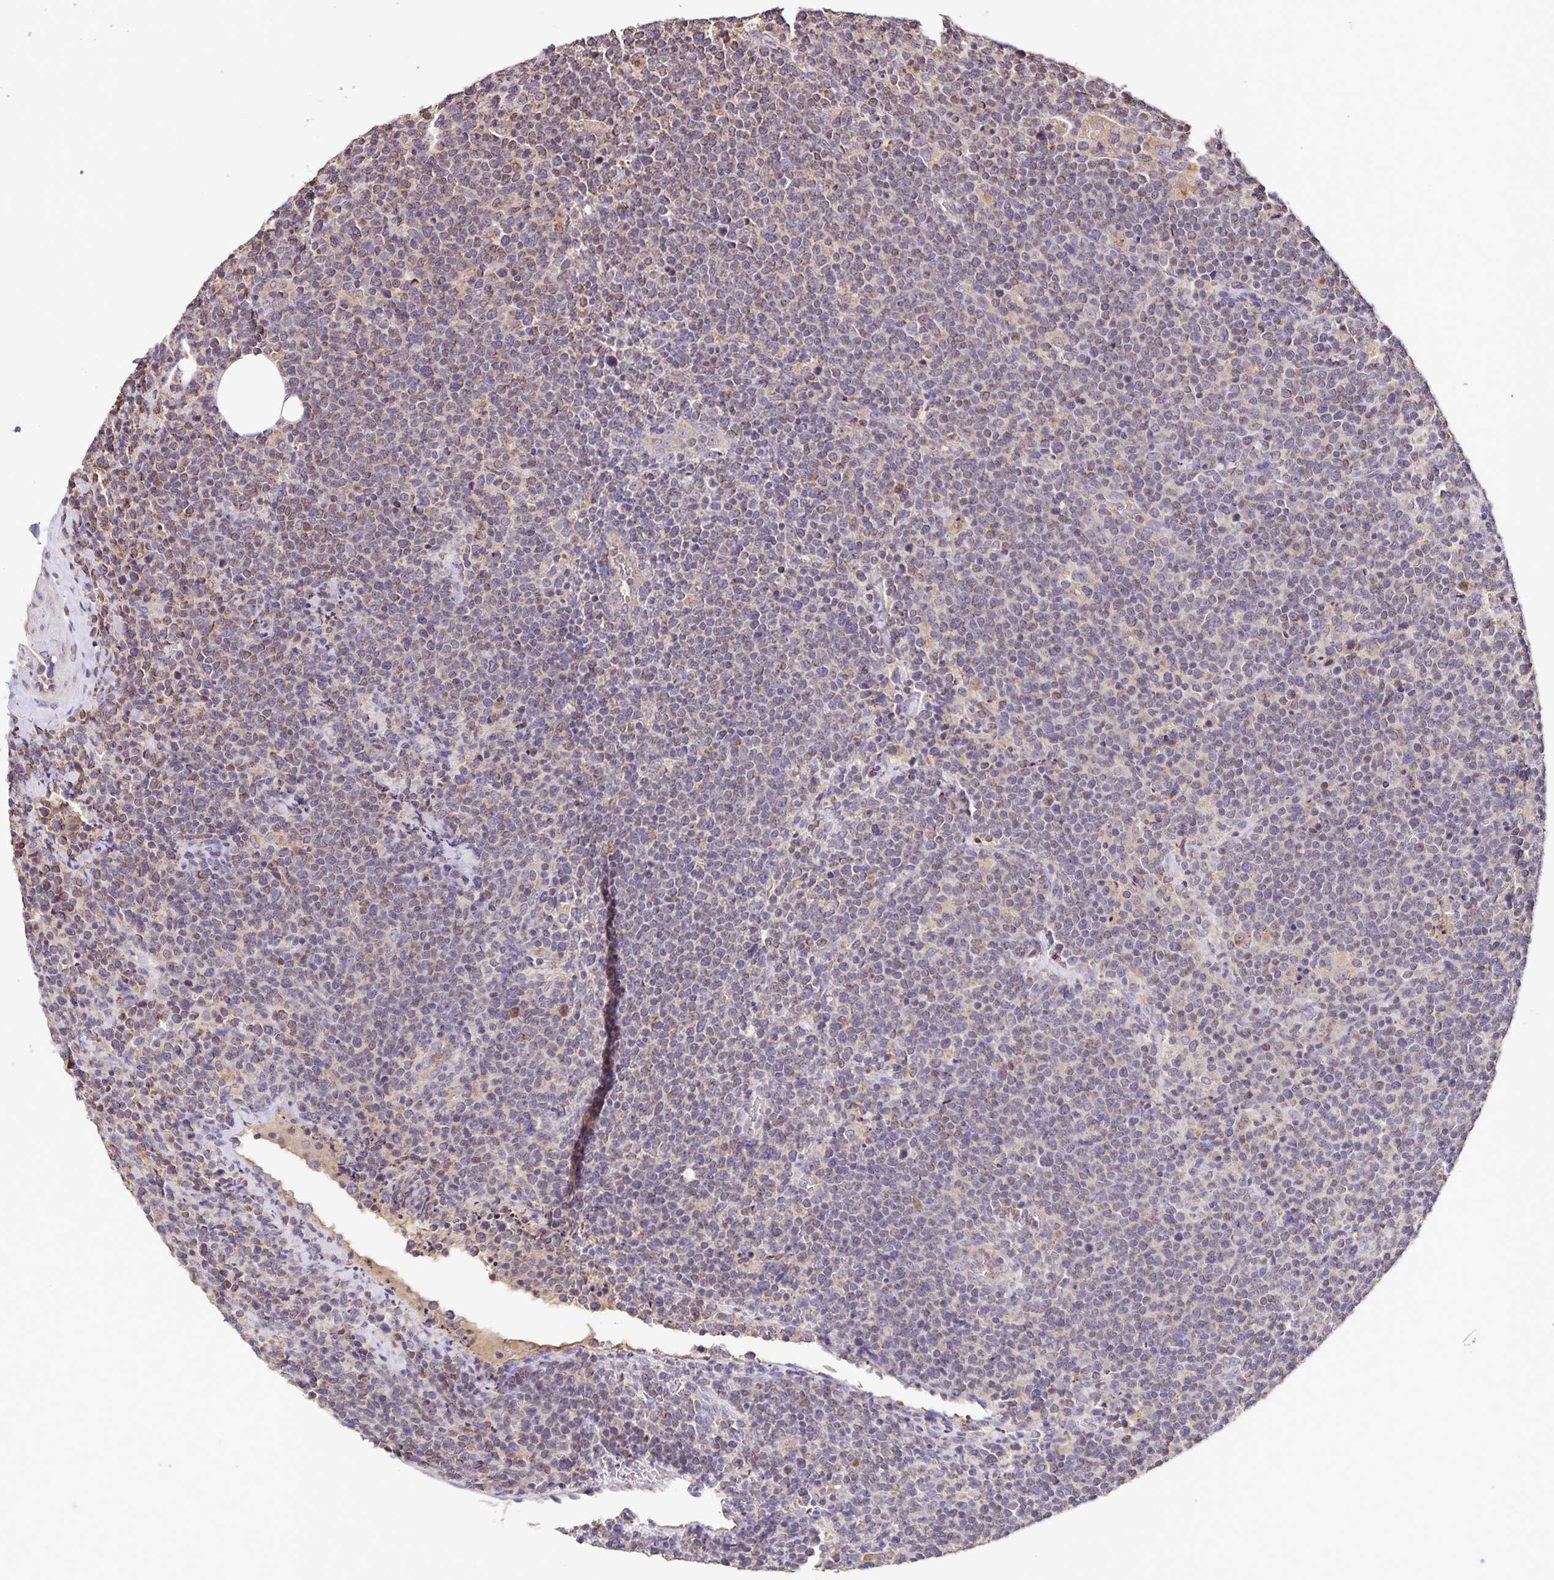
{"staining": {"intensity": "negative", "quantity": "none", "location": "none"}, "tissue": "lymphoma", "cell_type": "Tumor cells", "image_type": "cancer", "snomed": [{"axis": "morphology", "description": "Malignant lymphoma, non-Hodgkin's type, High grade"}, {"axis": "topography", "description": "Lymph node"}], "caption": "A high-resolution micrograph shows immunohistochemistry staining of lymphoma, which demonstrates no significant positivity in tumor cells.", "gene": "MAN1A1", "patient": {"sex": "male", "age": 61}}